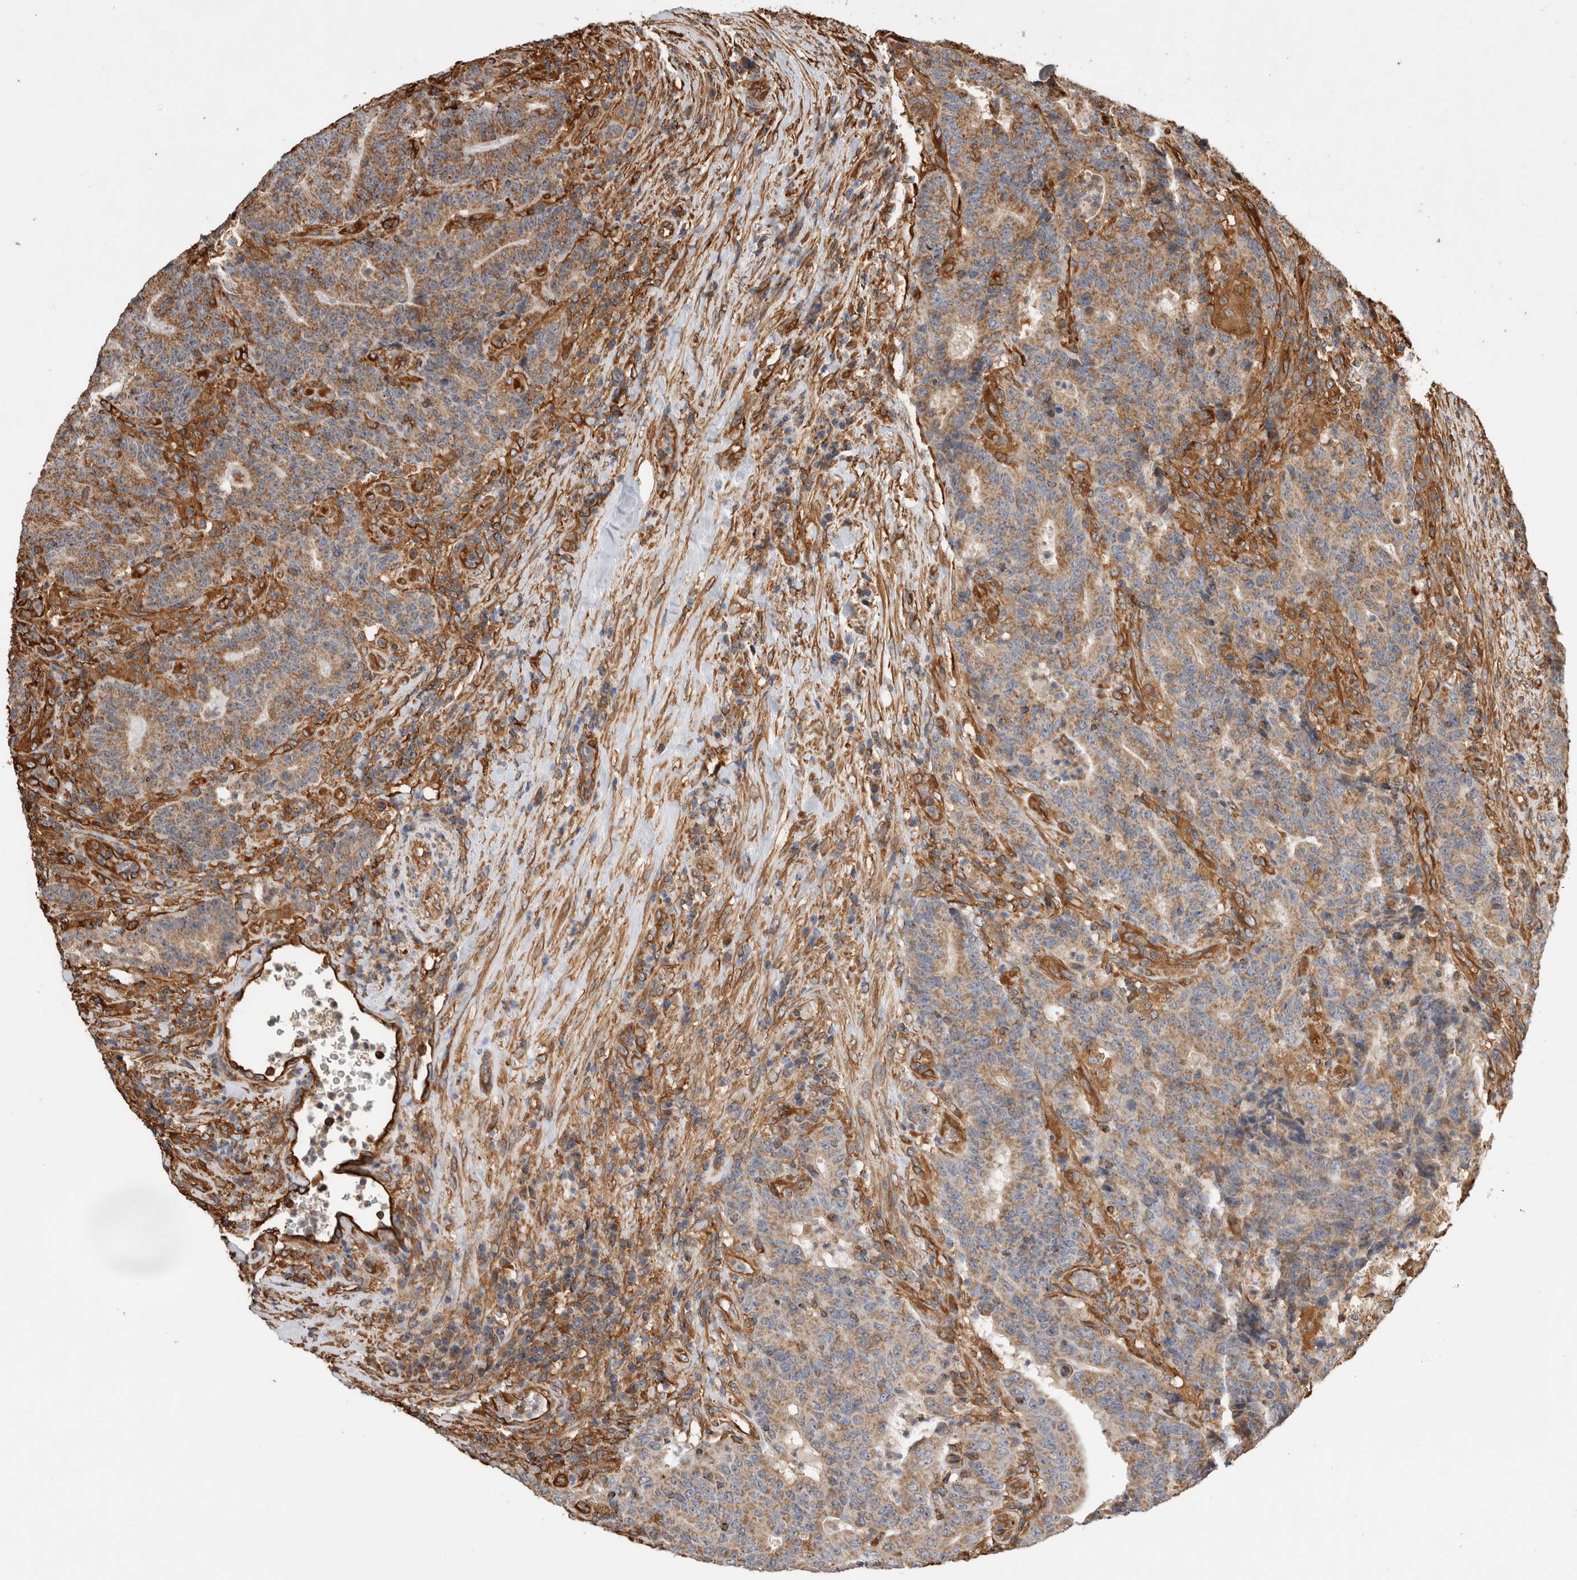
{"staining": {"intensity": "moderate", "quantity": ">75%", "location": "cytoplasmic/membranous"}, "tissue": "colorectal cancer", "cell_type": "Tumor cells", "image_type": "cancer", "snomed": [{"axis": "morphology", "description": "Normal tissue, NOS"}, {"axis": "morphology", "description": "Adenocarcinoma, NOS"}, {"axis": "topography", "description": "Colon"}], "caption": "A high-resolution micrograph shows immunohistochemistry staining of colorectal adenocarcinoma, which shows moderate cytoplasmic/membranous staining in about >75% of tumor cells.", "gene": "ZNF397", "patient": {"sex": "female", "age": 75}}